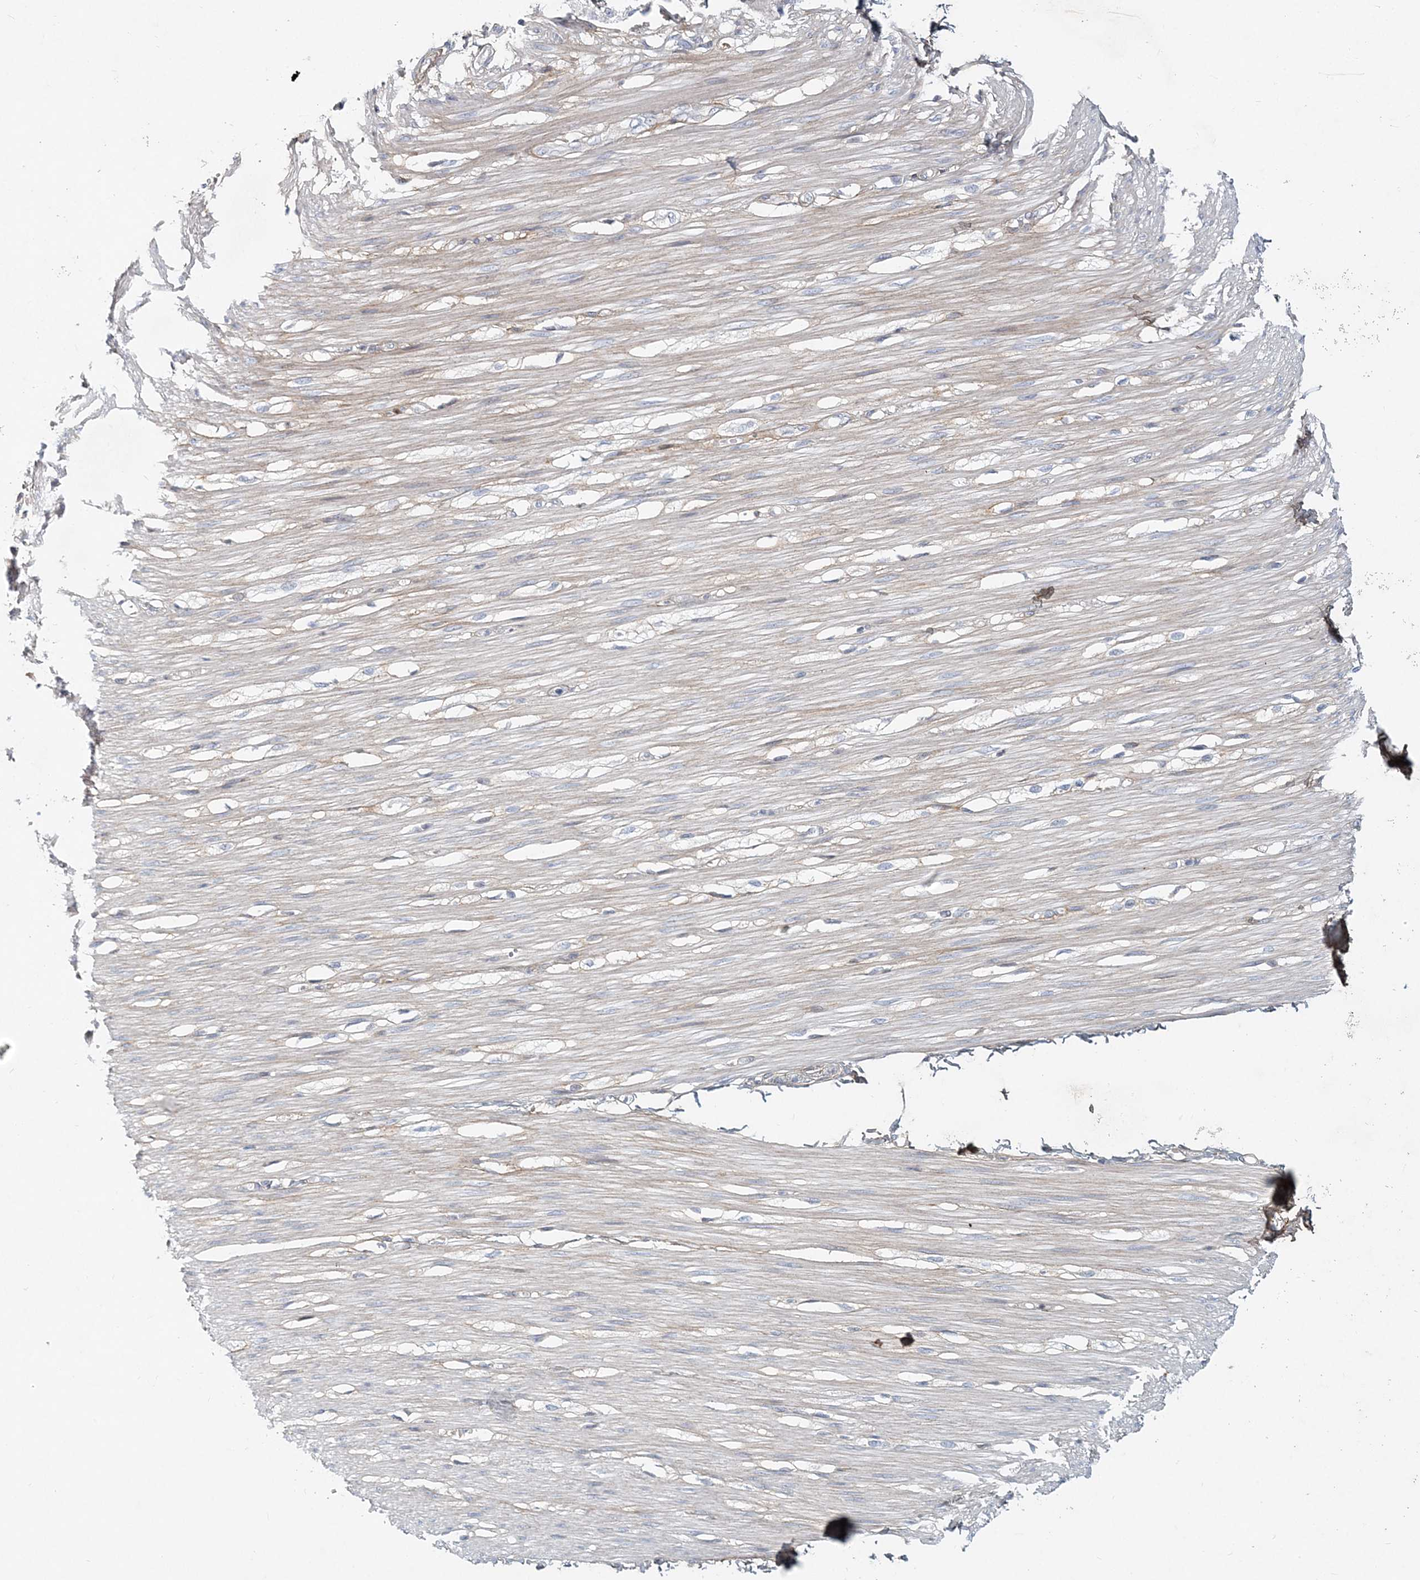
{"staining": {"intensity": "weak", "quantity": "<25%", "location": "cytoplasmic/membranous"}, "tissue": "smooth muscle", "cell_type": "Smooth muscle cells", "image_type": "normal", "snomed": [{"axis": "morphology", "description": "Normal tissue, NOS"}, {"axis": "morphology", "description": "Adenocarcinoma, NOS"}, {"axis": "topography", "description": "Colon"}, {"axis": "topography", "description": "Peripheral nerve tissue"}], "caption": "This is an IHC image of unremarkable smooth muscle. There is no staining in smooth muscle cells.", "gene": "GMPPA", "patient": {"sex": "male", "age": 14}}